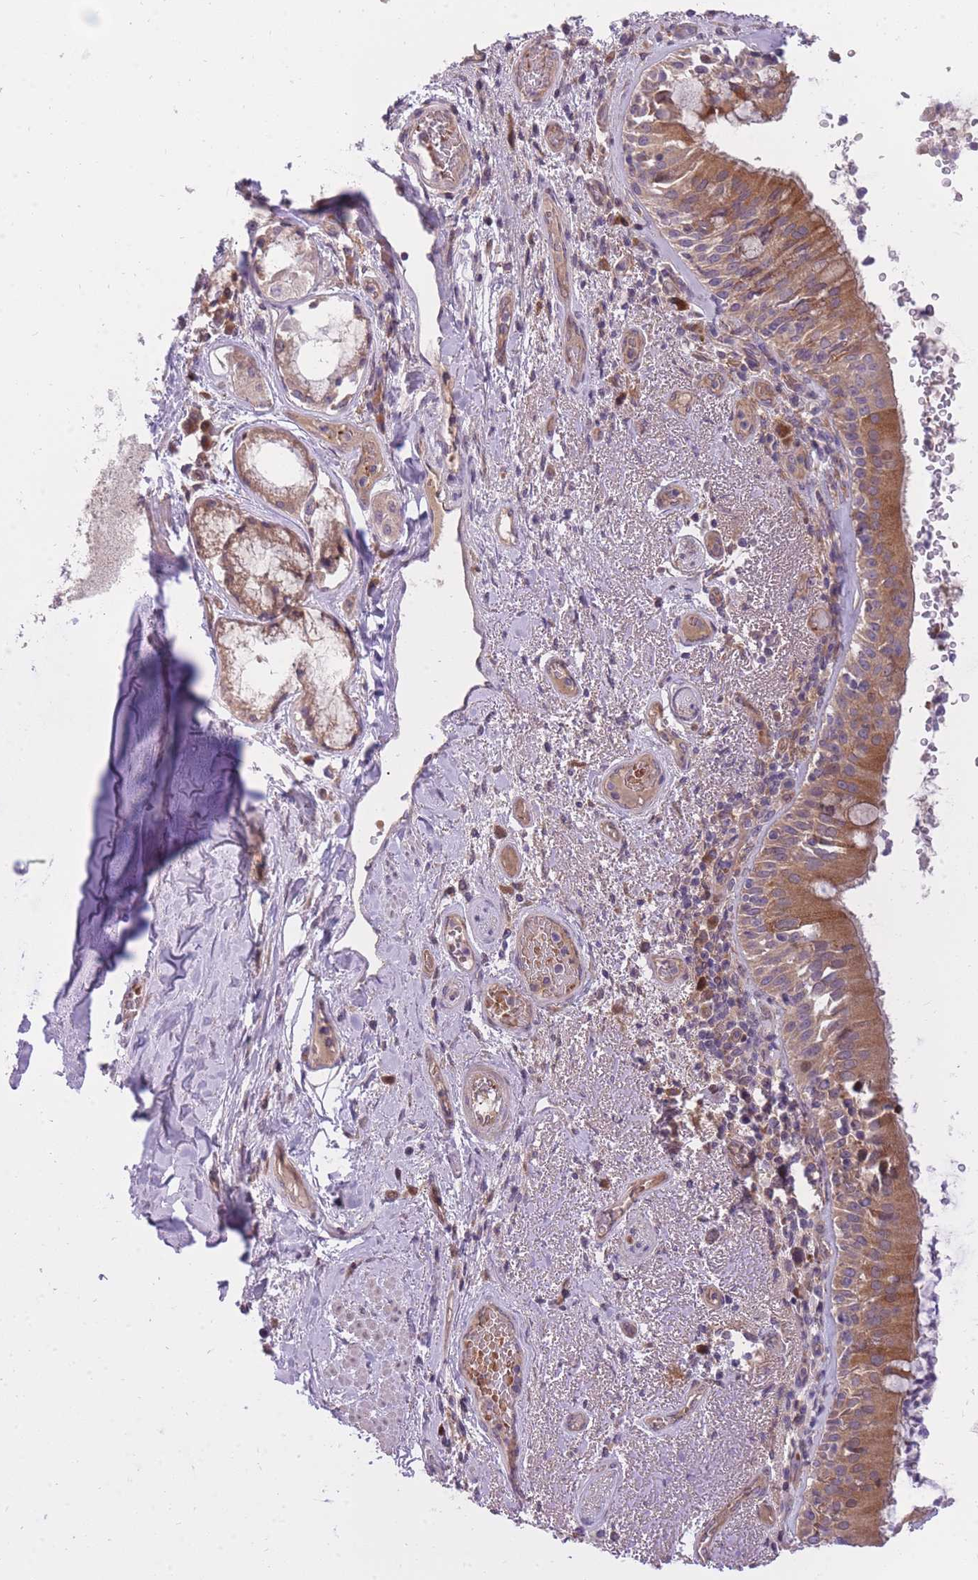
{"staining": {"intensity": "moderate", "quantity": ">75%", "location": "cytoplasmic/membranous"}, "tissue": "bronchus", "cell_type": "Respiratory epithelial cells", "image_type": "normal", "snomed": [{"axis": "morphology", "description": "Normal tissue, NOS"}, {"axis": "topography", "description": "Cartilage tissue"}, {"axis": "topography", "description": "Bronchus"}], "caption": "Immunohistochemistry (IHC) of benign human bronchus exhibits medium levels of moderate cytoplasmic/membranous staining in approximately >75% of respiratory epithelial cells. Using DAB (3,3'-diaminobenzidine) (brown) and hematoxylin (blue) stains, captured at high magnification using brightfield microscopy.", "gene": "CRYGN", "patient": {"sex": "male", "age": 63}}